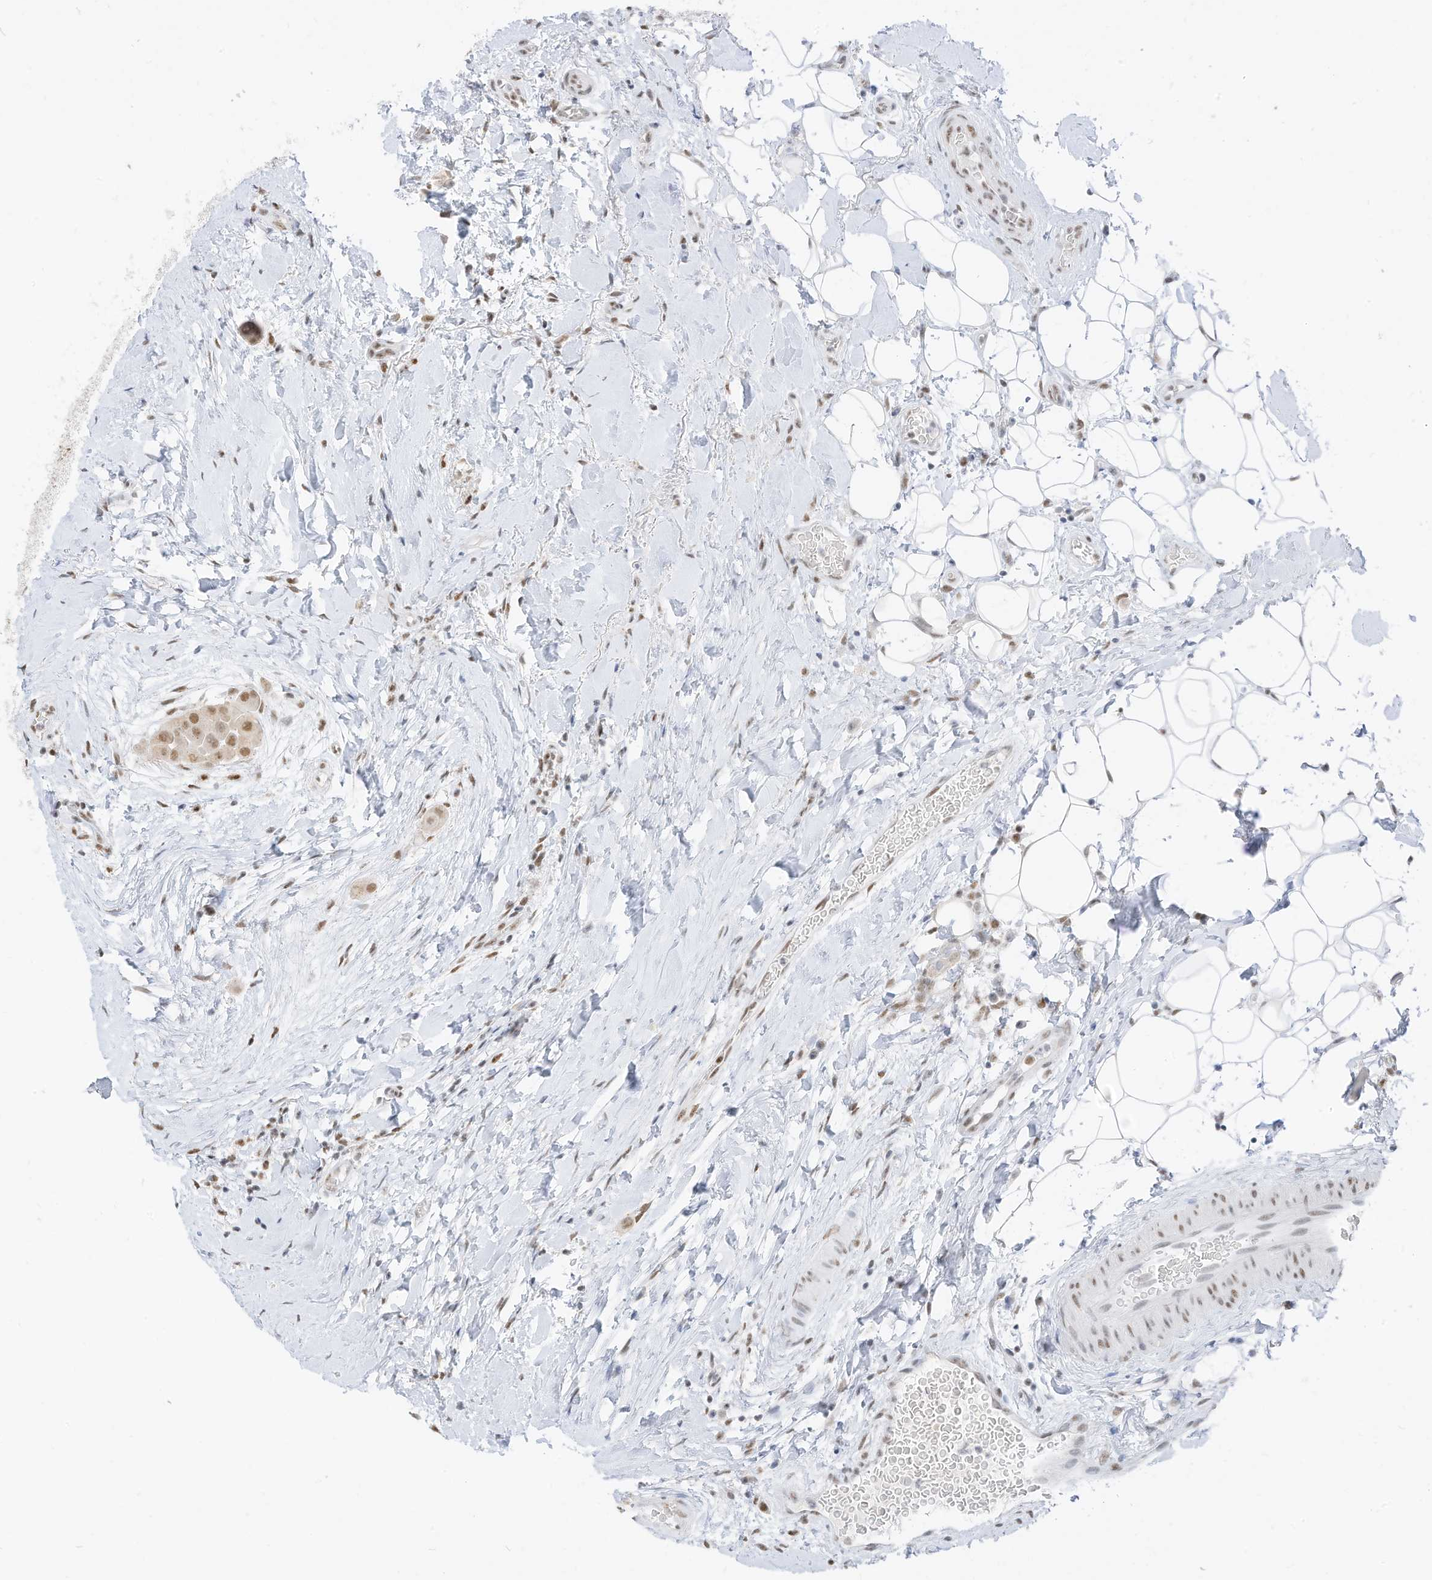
{"staining": {"intensity": "moderate", "quantity": ">75%", "location": "nuclear"}, "tissue": "thyroid cancer", "cell_type": "Tumor cells", "image_type": "cancer", "snomed": [{"axis": "morphology", "description": "Papillary adenocarcinoma, NOS"}, {"axis": "topography", "description": "Thyroid gland"}], "caption": "Immunohistochemistry micrograph of thyroid cancer (papillary adenocarcinoma) stained for a protein (brown), which displays medium levels of moderate nuclear positivity in approximately >75% of tumor cells.", "gene": "SMARCA2", "patient": {"sex": "male", "age": 33}}